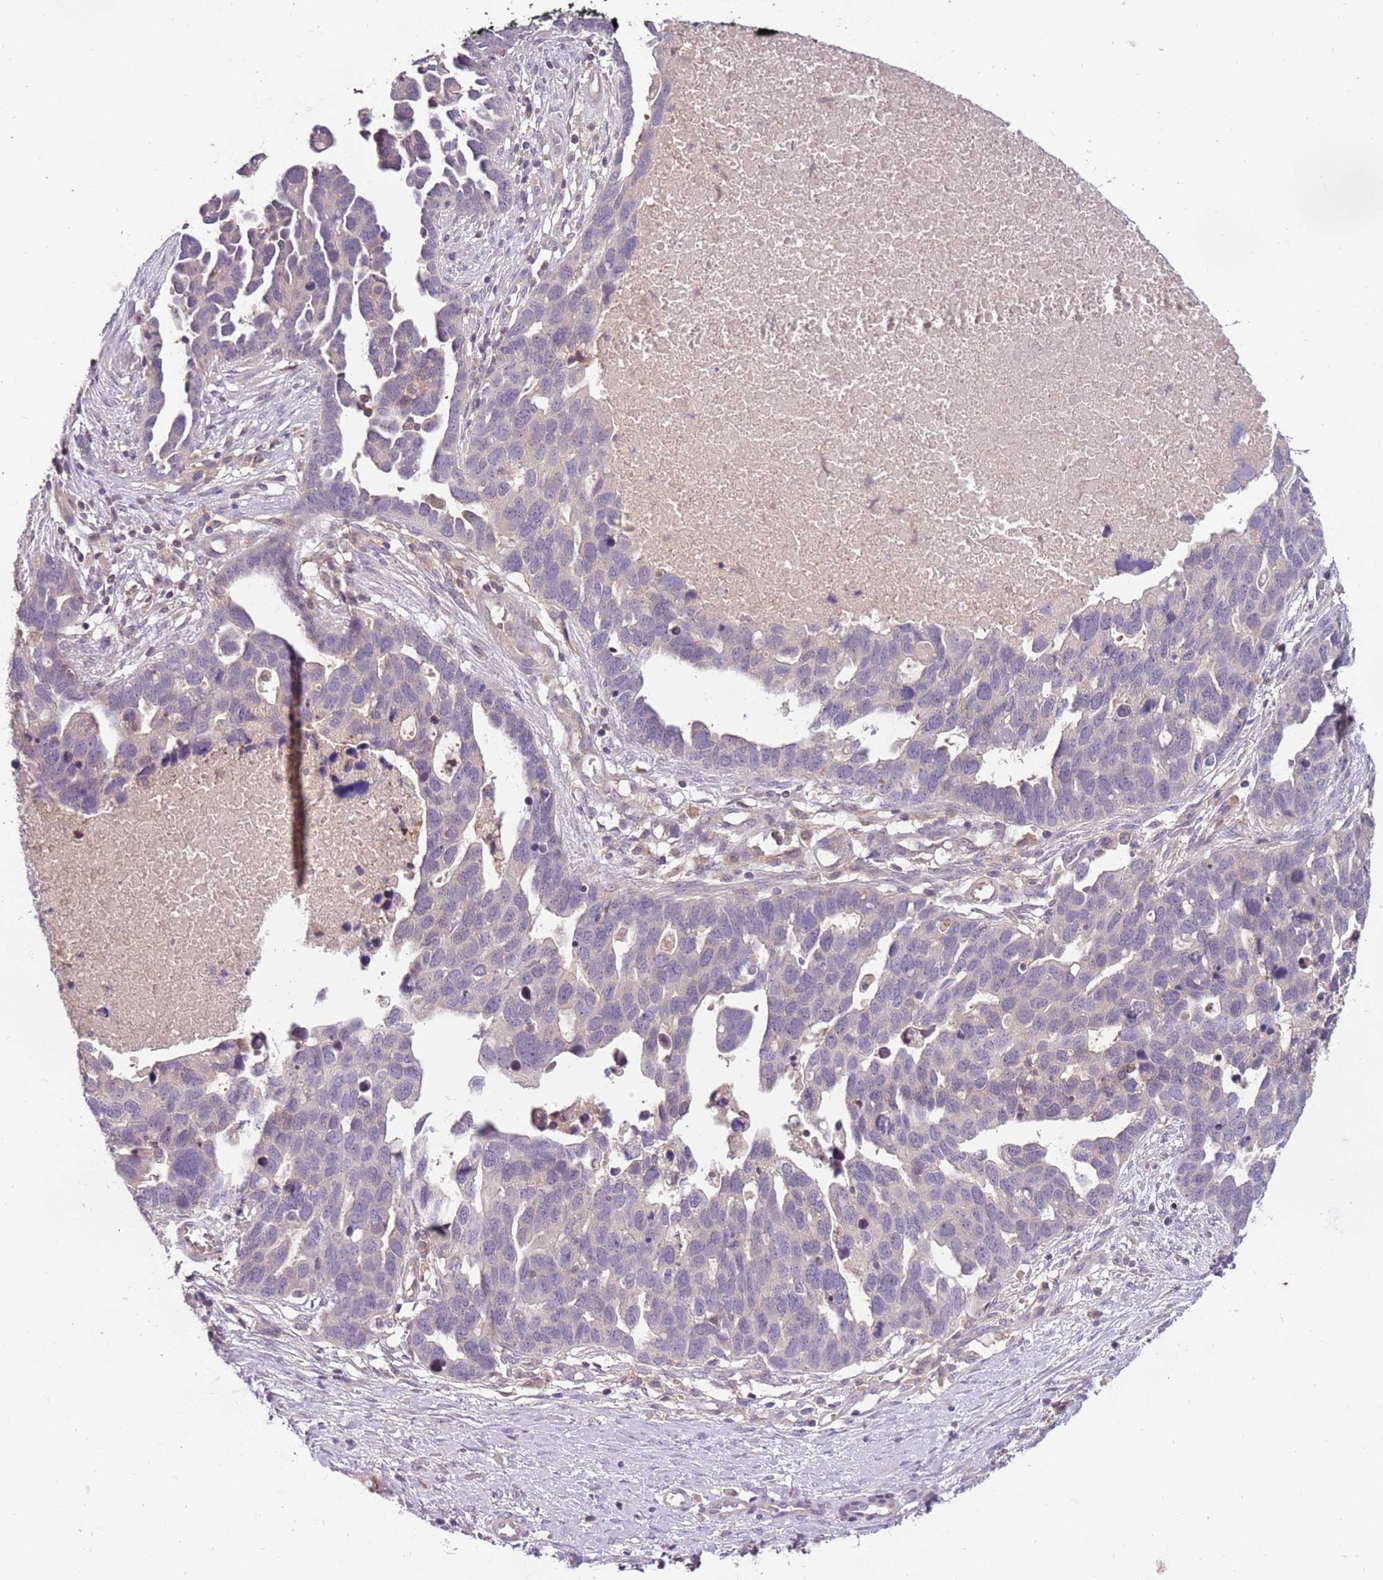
{"staining": {"intensity": "negative", "quantity": "none", "location": "none"}, "tissue": "ovarian cancer", "cell_type": "Tumor cells", "image_type": "cancer", "snomed": [{"axis": "morphology", "description": "Cystadenocarcinoma, serous, NOS"}, {"axis": "topography", "description": "Ovary"}], "caption": "Ovarian serous cystadenocarcinoma stained for a protein using IHC demonstrates no staining tumor cells.", "gene": "ARHGAP5", "patient": {"sex": "female", "age": 54}}